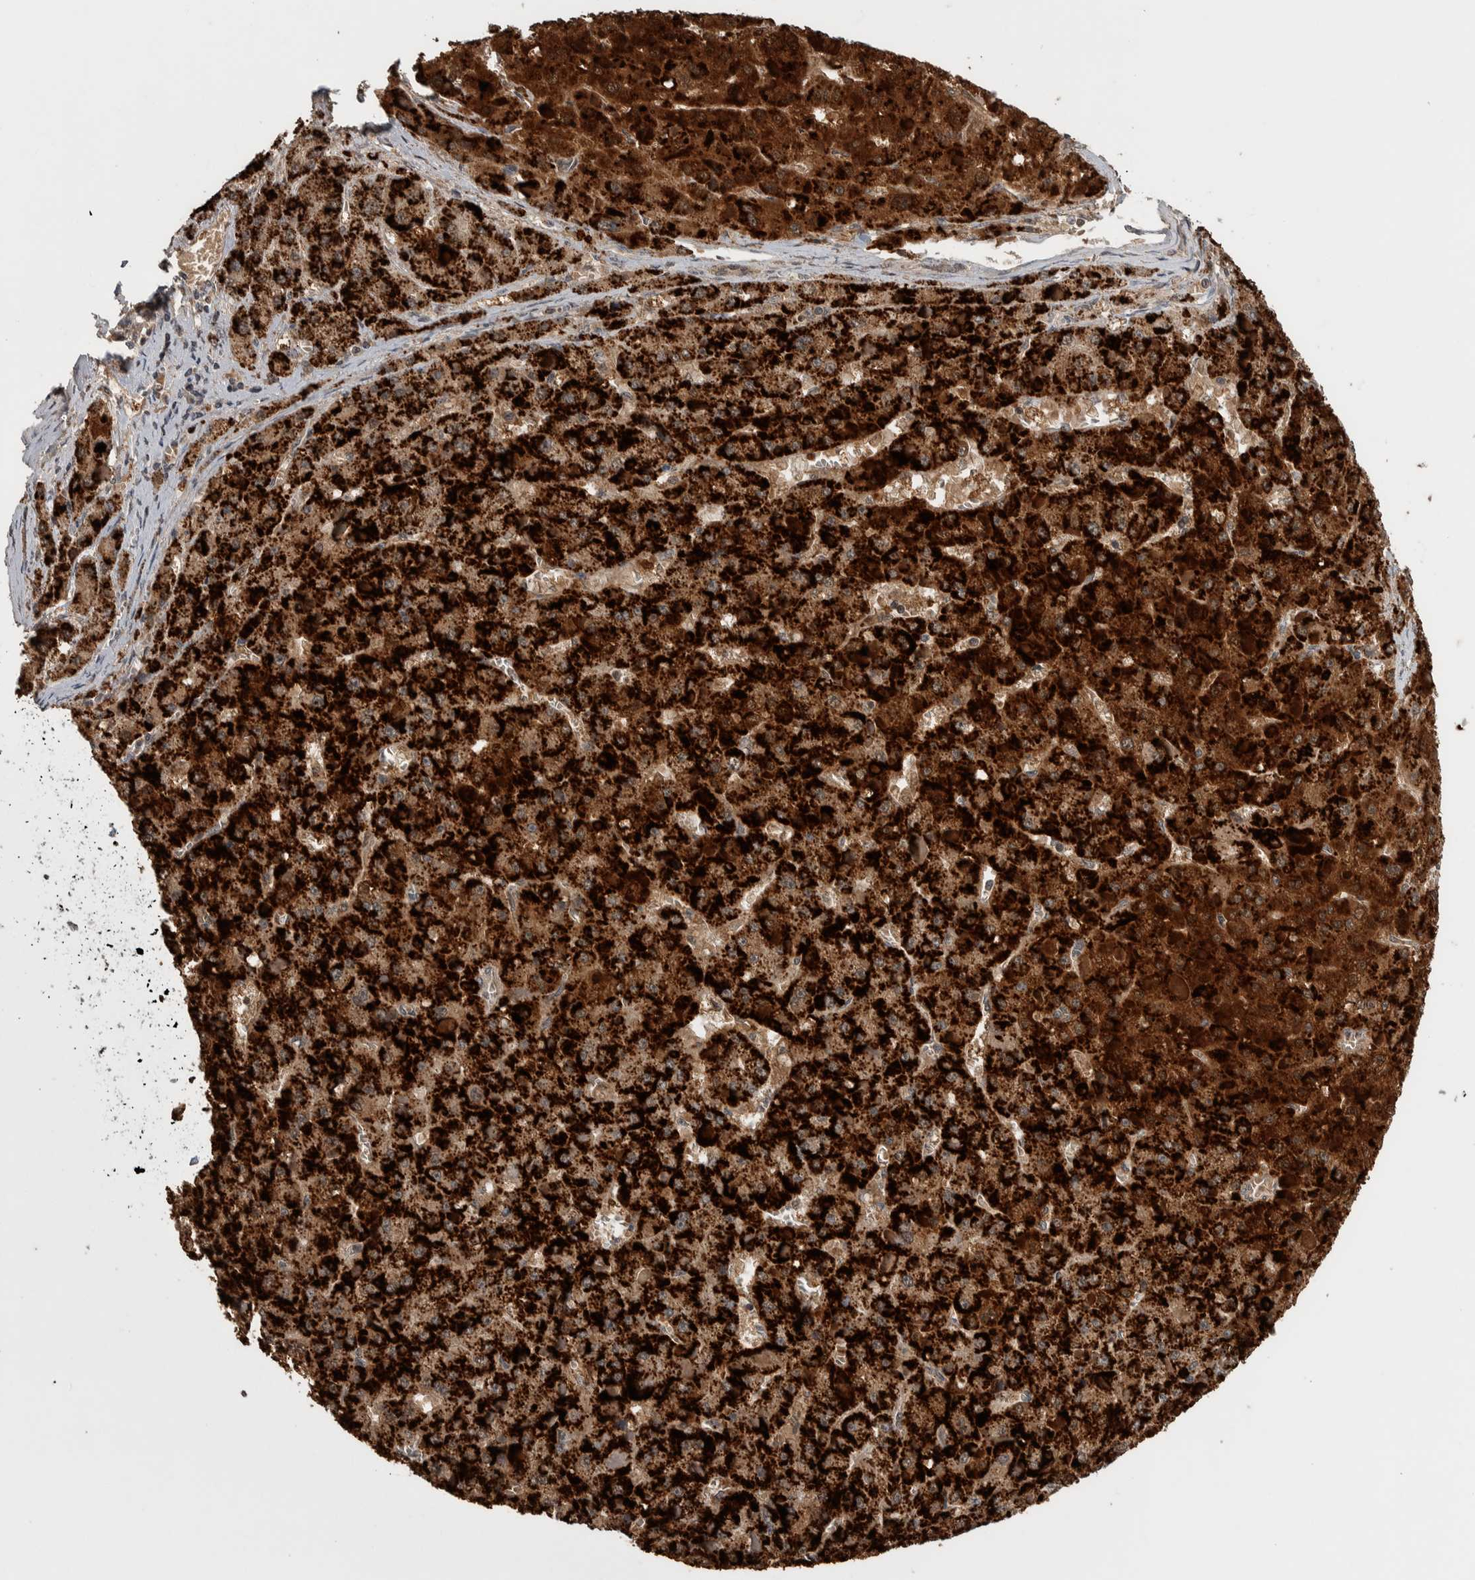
{"staining": {"intensity": "strong", "quantity": ">75%", "location": "cytoplasmic/membranous"}, "tissue": "liver cancer", "cell_type": "Tumor cells", "image_type": "cancer", "snomed": [{"axis": "morphology", "description": "Carcinoma, Hepatocellular, NOS"}, {"axis": "topography", "description": "Liver"}], "caption": "Human liver cancer stained for a protein (brown) reveals strong cytoplasmic/membranous positive expression in approximately >75% of tumor cells.", "gene": "DVL2", "patient": {"sex": "female", "age": 73}}